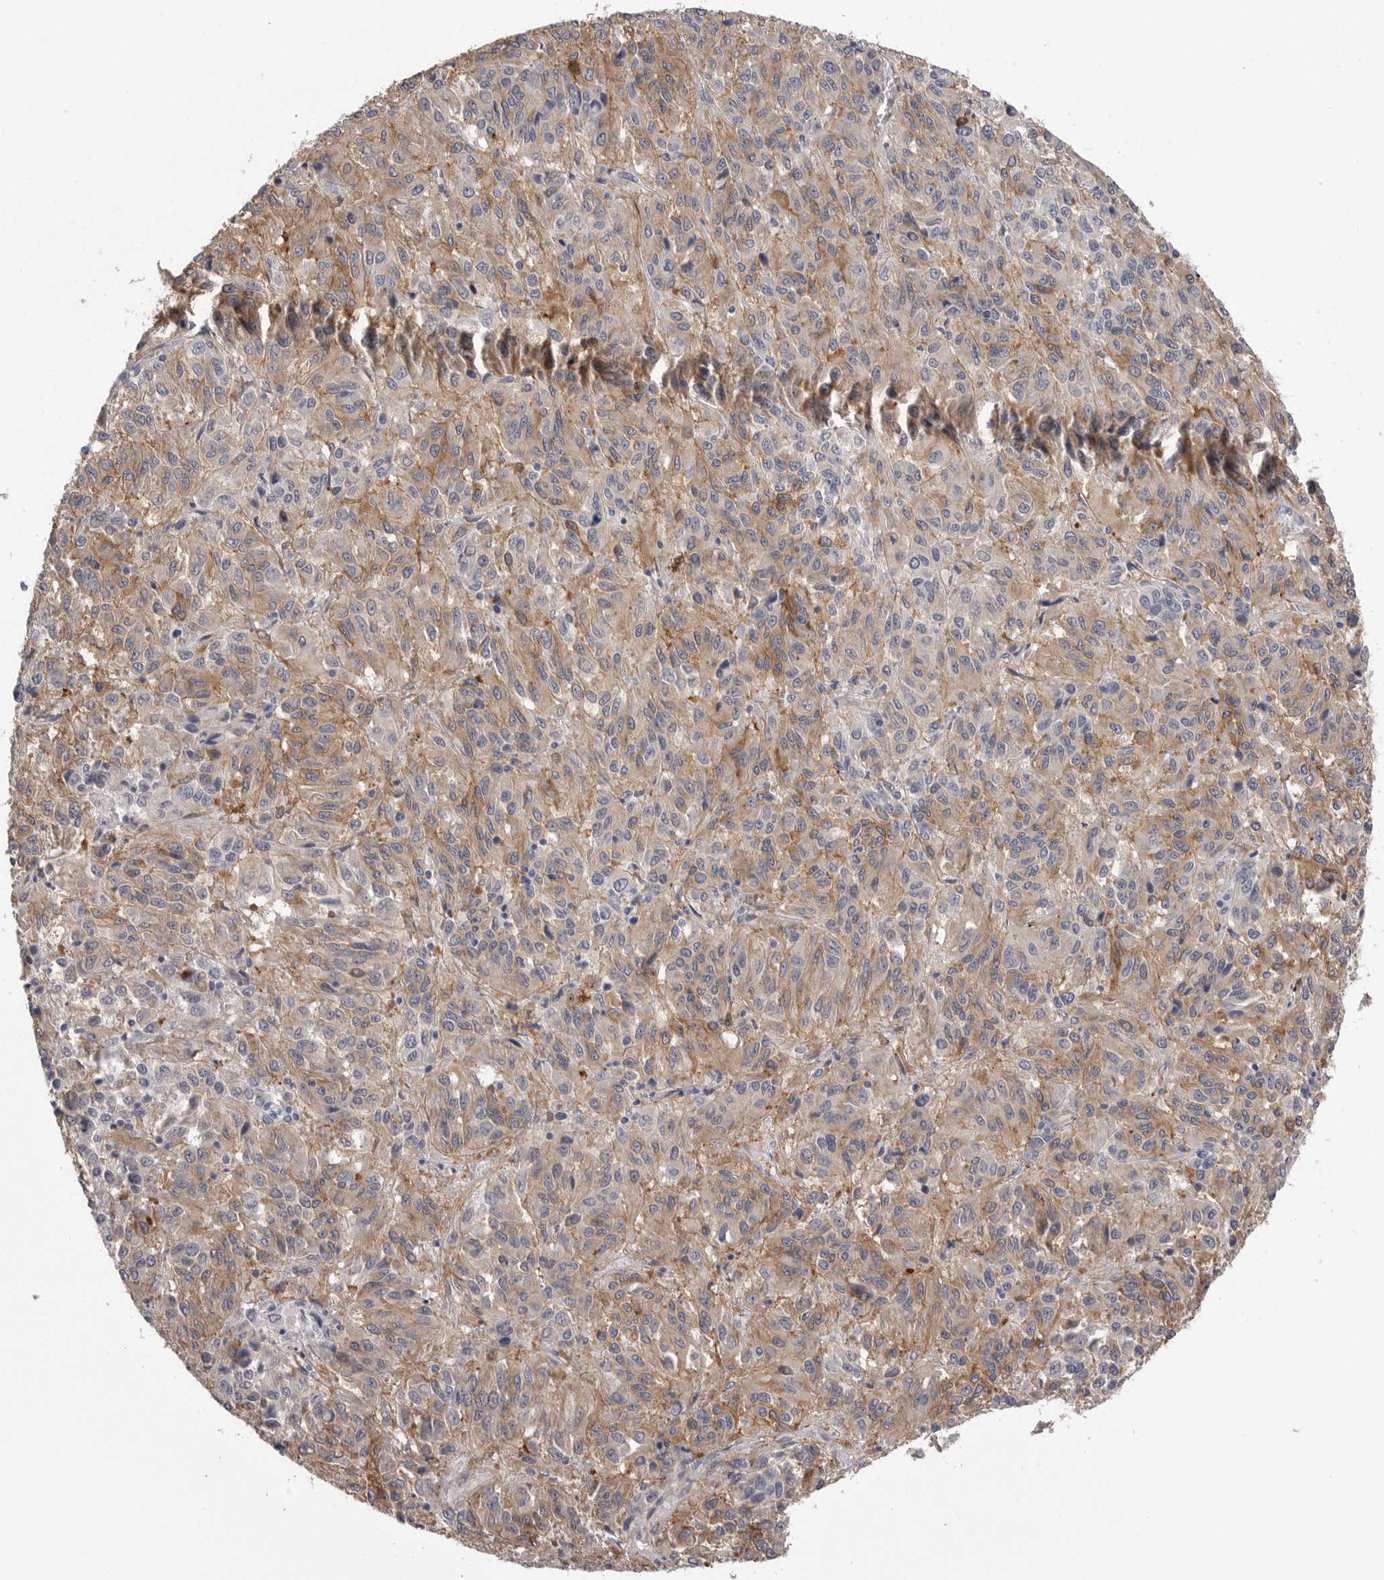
{"staining": {"intensity": "moderate", "quantity": ">75%", "location": "cytoplasmic/membranous"}, "tissue": "melanoma", "cell_type": "Tumor cells", "image_type": "cancer", "snomed": [{"axis": "morphology", "description": "Malignant melanoma, Metastatic site"}, {"axis": "topography", "description": "Lung"}], "caption": "Malignant melanoma (metastatic site) stained with DAB immunohistochemistry displays medium levels of moderate cytoplasmic/membranous staining in about >75% of tumor cells.", "gene": "AKAP12", "patient": {"sex": "male", "age": 64}}